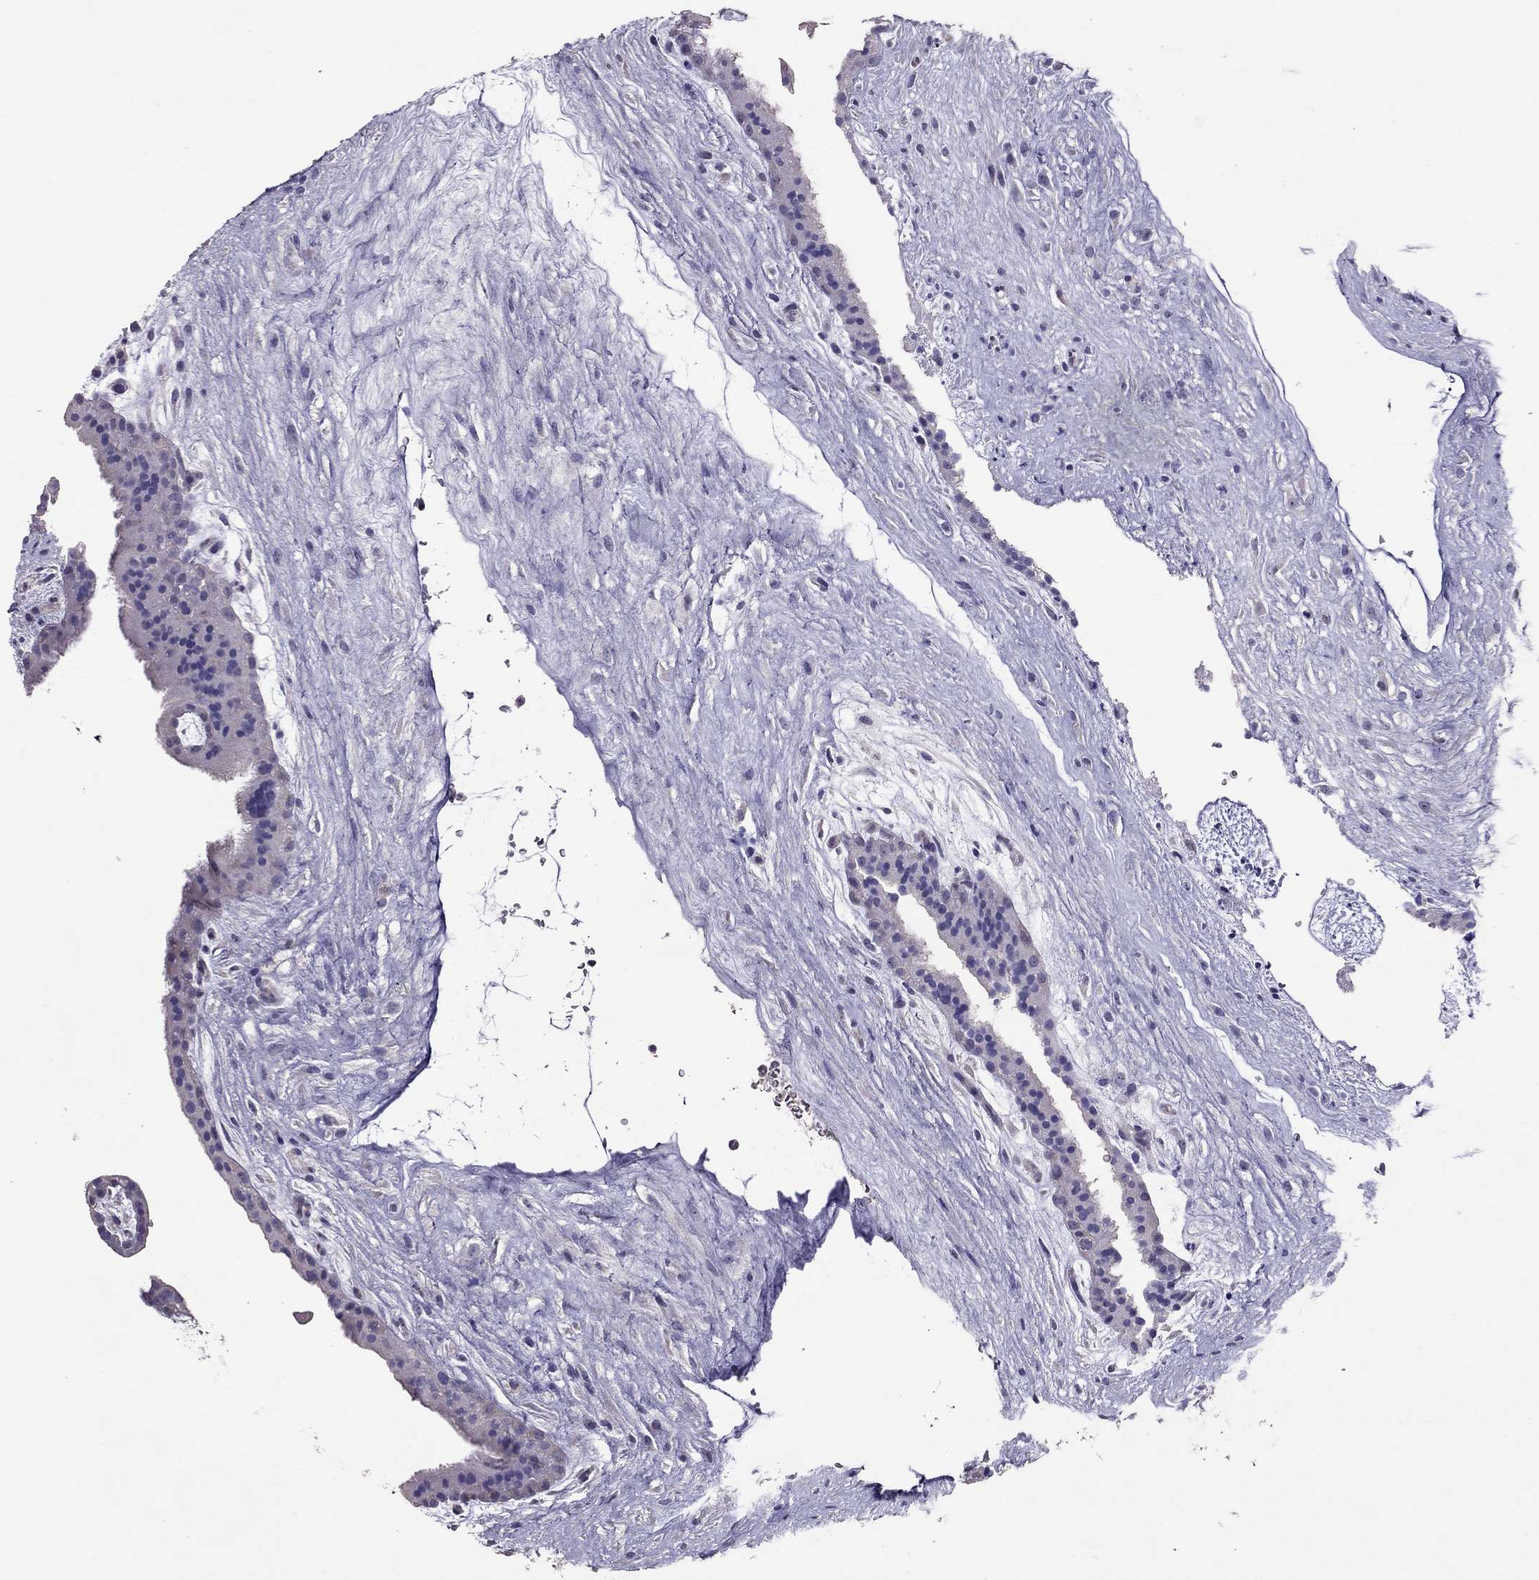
{"staining": {"intensity": "negative", "quantity": "none", "location": "none"}, "tissue": "placenta", "cell_type": "Decidual cells", "image_type": "normal", "snomed": [{"axis": "morphology", "description": "Normal tissue, NOS"}, {"axis": "topography", "description": "Placenta"}], "caption": "IHC micrograph of unremarkable placenta stained for a protein (brown), which demonstrates no staining in decidual cells.", "gene": "LRRC46", "patient": {"sex": "female", "age": 19}}